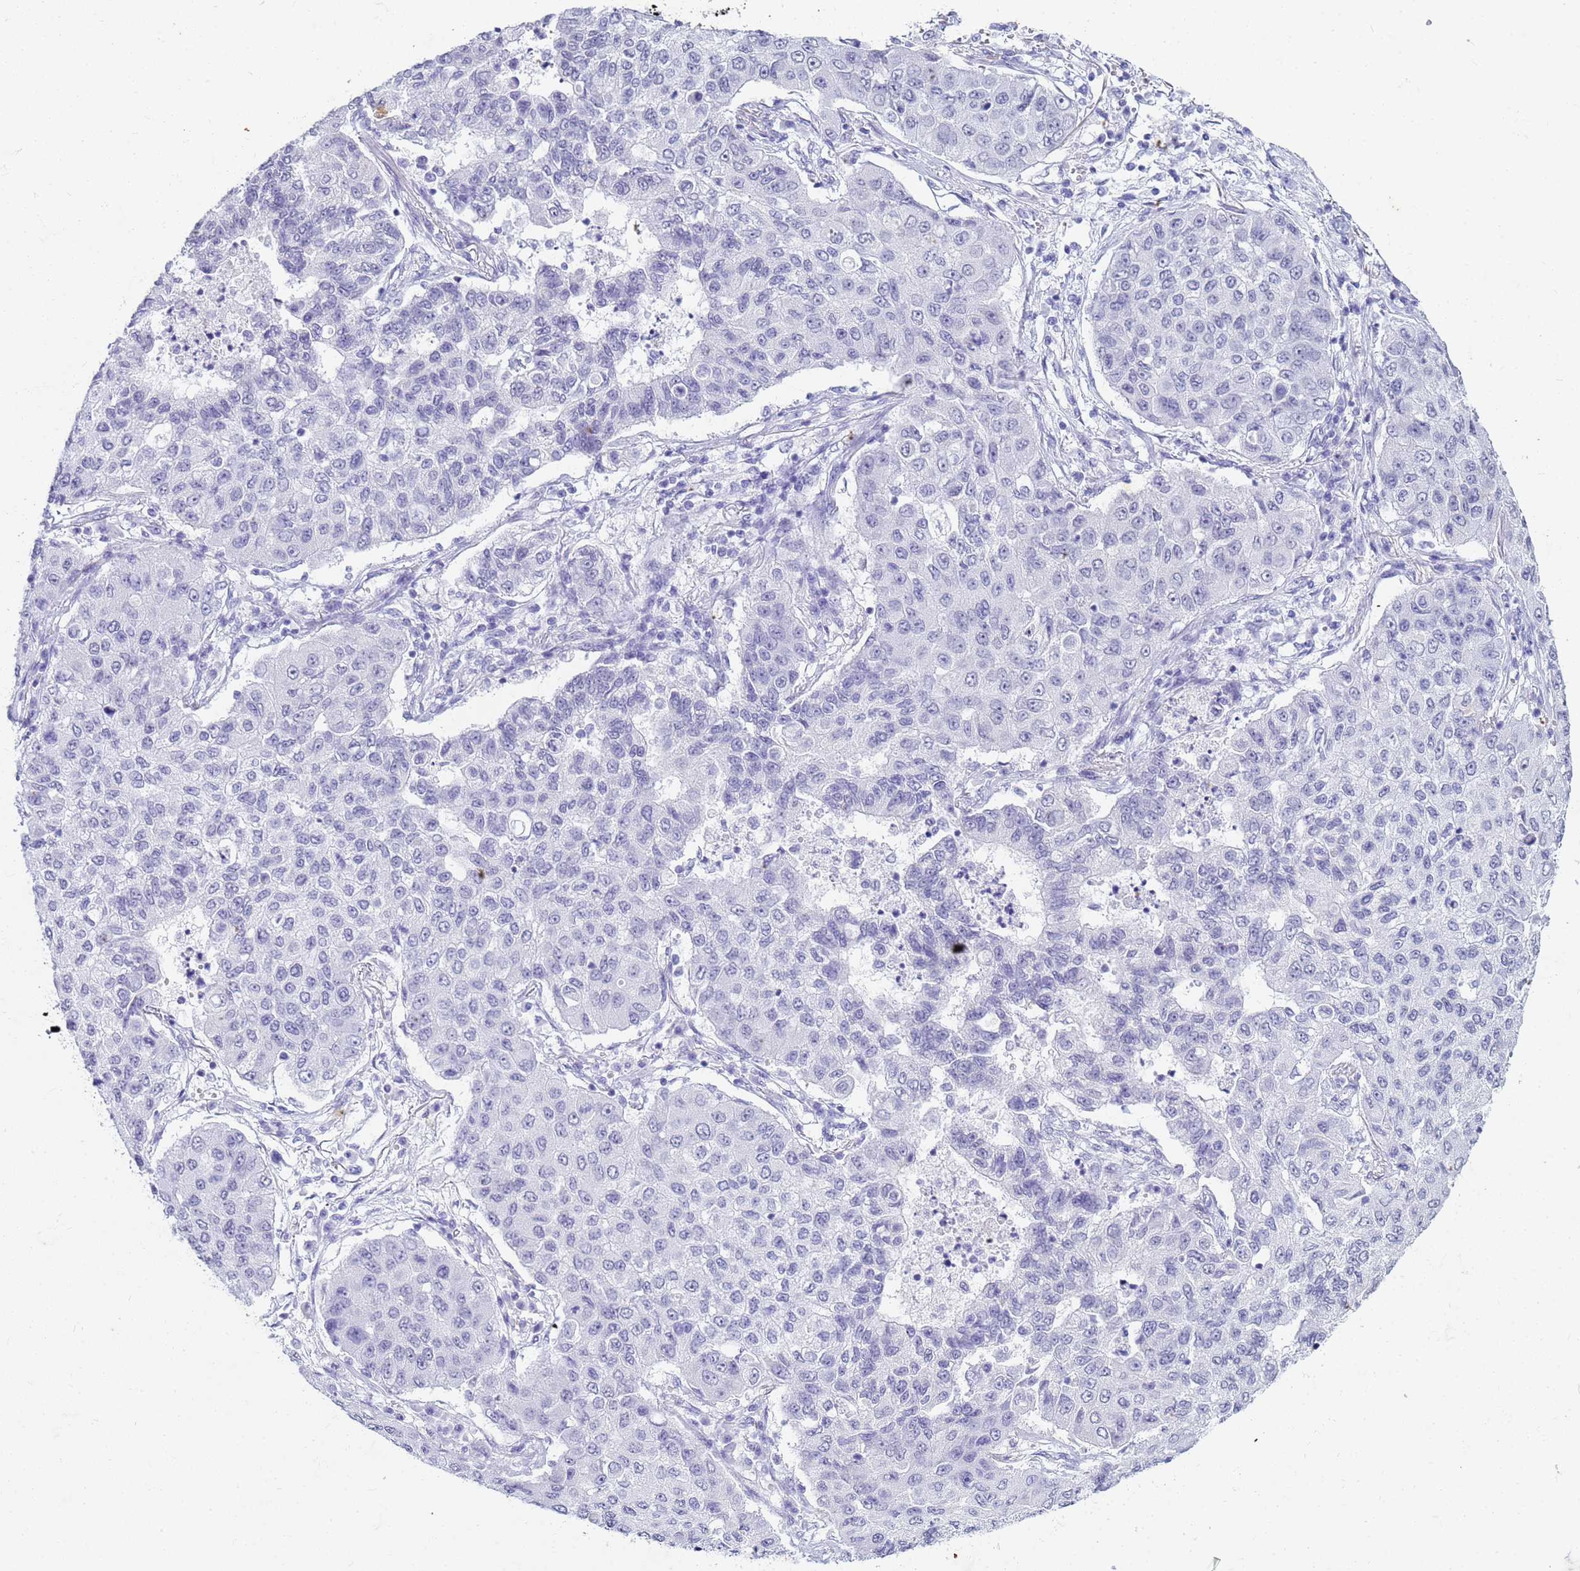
{"staining": {"intensity": "negative", "quantity": "none", "location": "none"}, "tissue": "lung cancer", "cell_type": "Tumor cells", "image_type": "cancer", "snomed": [{"axis": "morphology", "description": "Squamous cell carcinoma, NOS"}, {"axis": "topography", "description": "Lung"}], "caption": "High magnification brightfield microscopy of squamous cell carcinoma (lung) stained with DAB (brown) and counterstained with hematoxylin (blue): tumor cells show no significant staining.", "gene": "SLC7A9", "patient": {"sex": "male", "age": 74}}